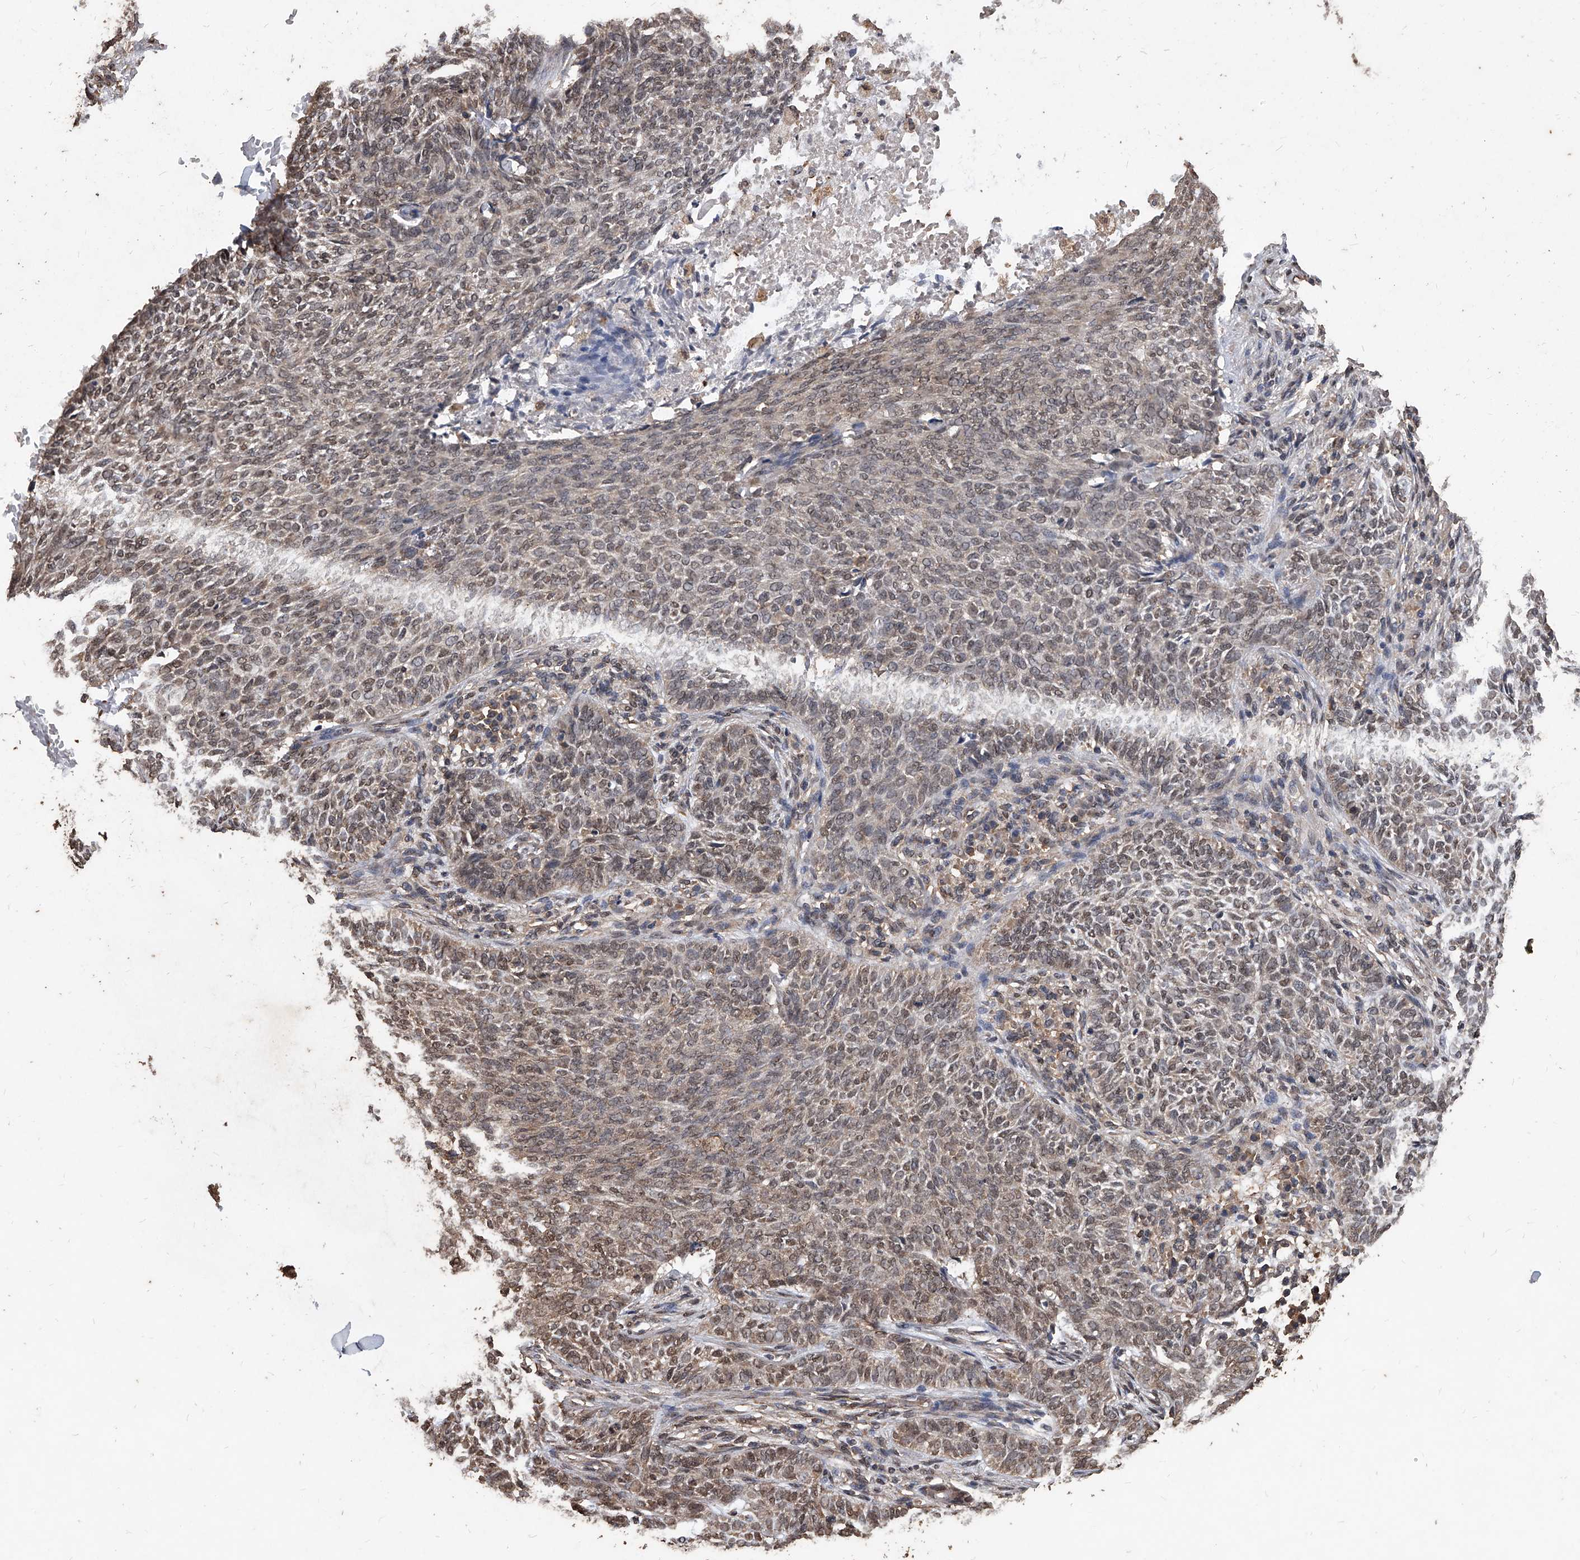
{"staining": {"intensity": "weak", "quantity": ">75%", "location": "cytoplasmic/membranous,nuclear"}, "tissue": "skin cancer", "cell_type": "Tumor cells", "image_type": "cancer", "snomed": [{"axis": "morphology", "description": "Basal cell carcinoma"}, {"axis": "topography", "description": "Skin"}], "caption": "Weak cytoplasmic/membranous and nuclear expression for a protein is present in about >75% of tumor cells of basal cell carcinoma (skin) using immunohistochemistry (IHC).", "gene": "FBXL4", "patient": {"sex": "male", "age": 87}}